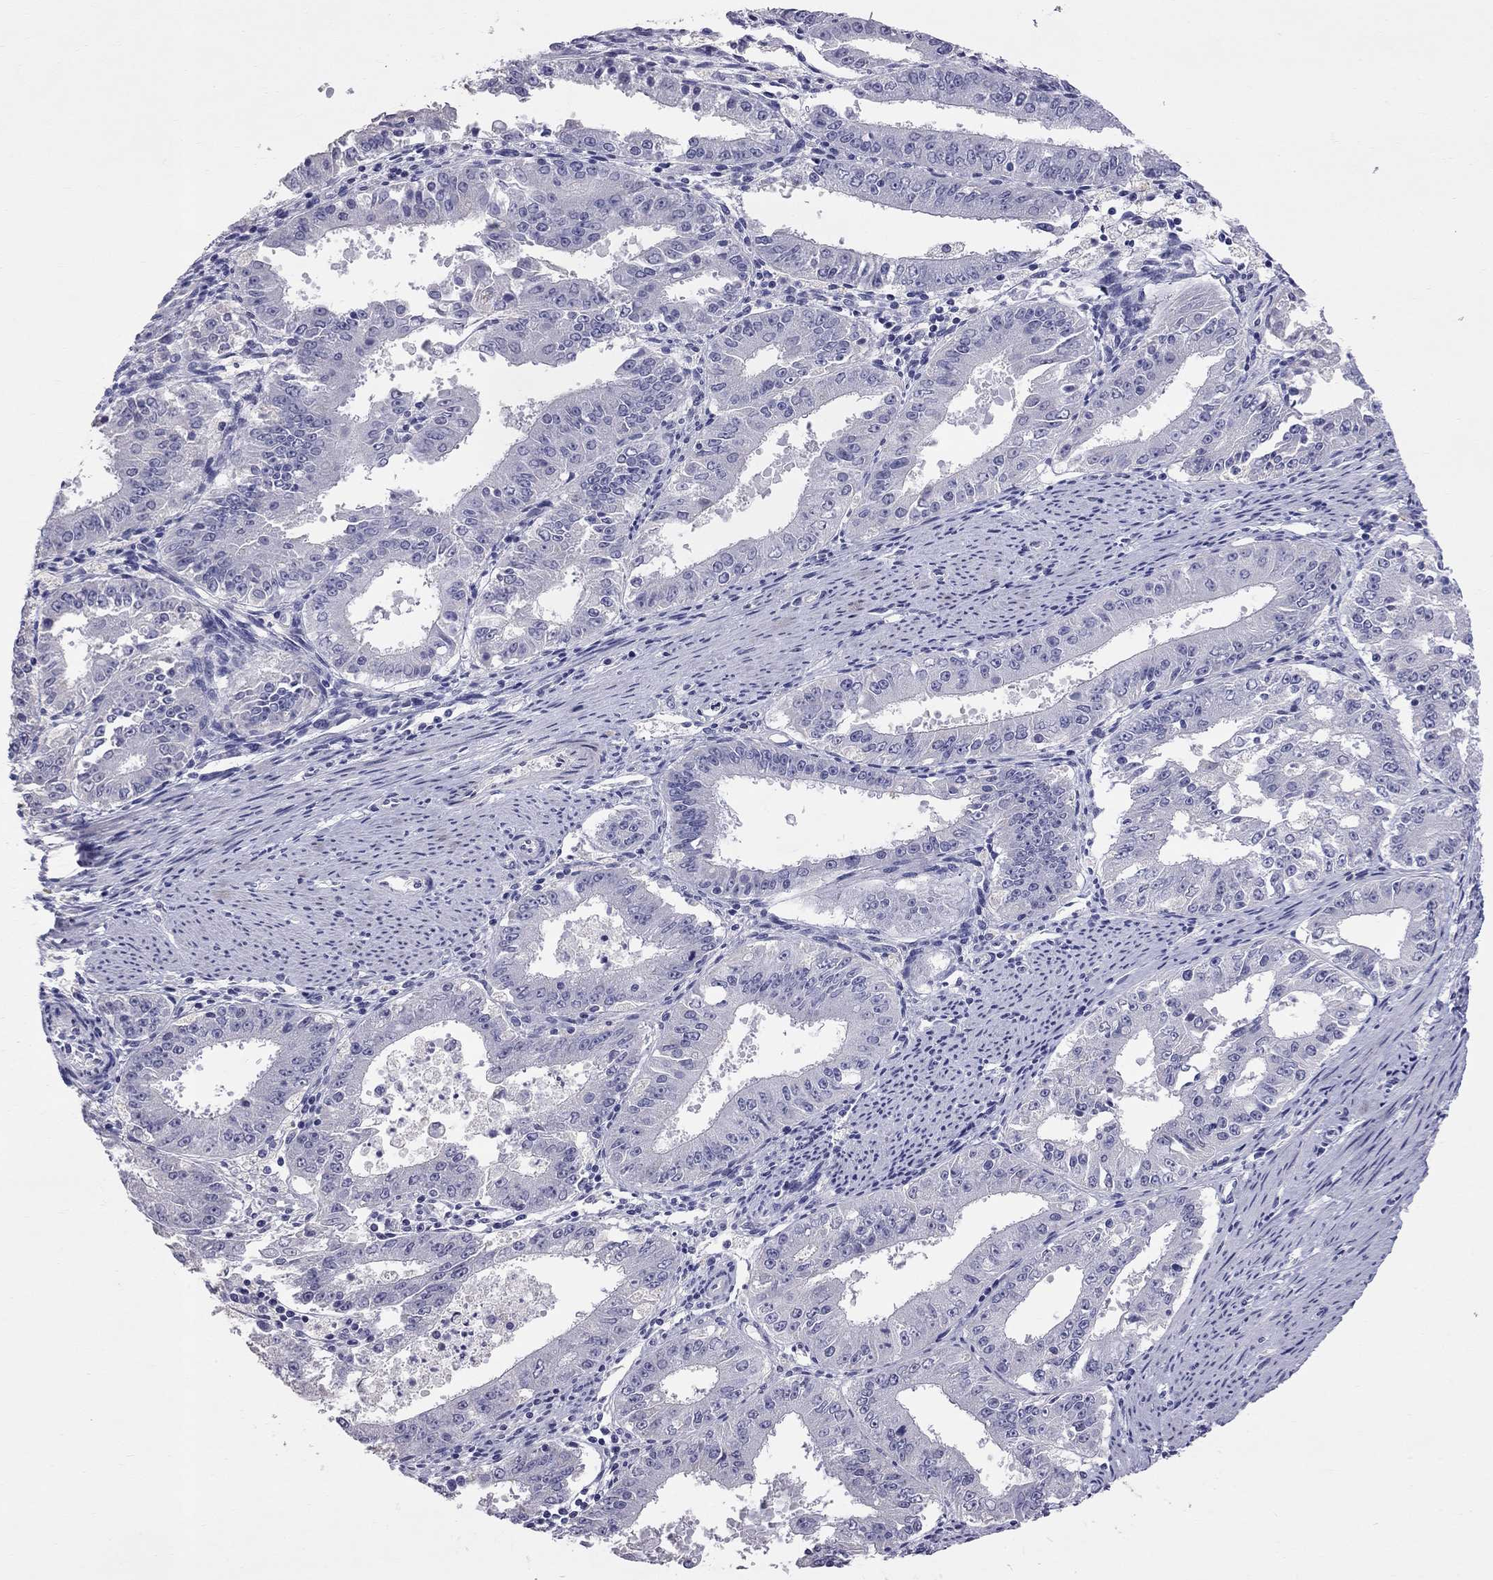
{"staining": {"intensity": "negative", "quantity": "none", "location": "none"}, "tissue": "ovarian cancer", "cell_type": "Tumor cells", "image_type": "cancer", "snomed": [{"axis": "morphology", "description": "Carcinoma, endometroid"}, {"axis": "topography", "description": "Ovary"}], "caption": "There is no significant expression in tumor cells of ovarian cancer (endometroid carcinoma).", "gene": "CFAP91", "patient": {"sex": "female", "age": 42}}